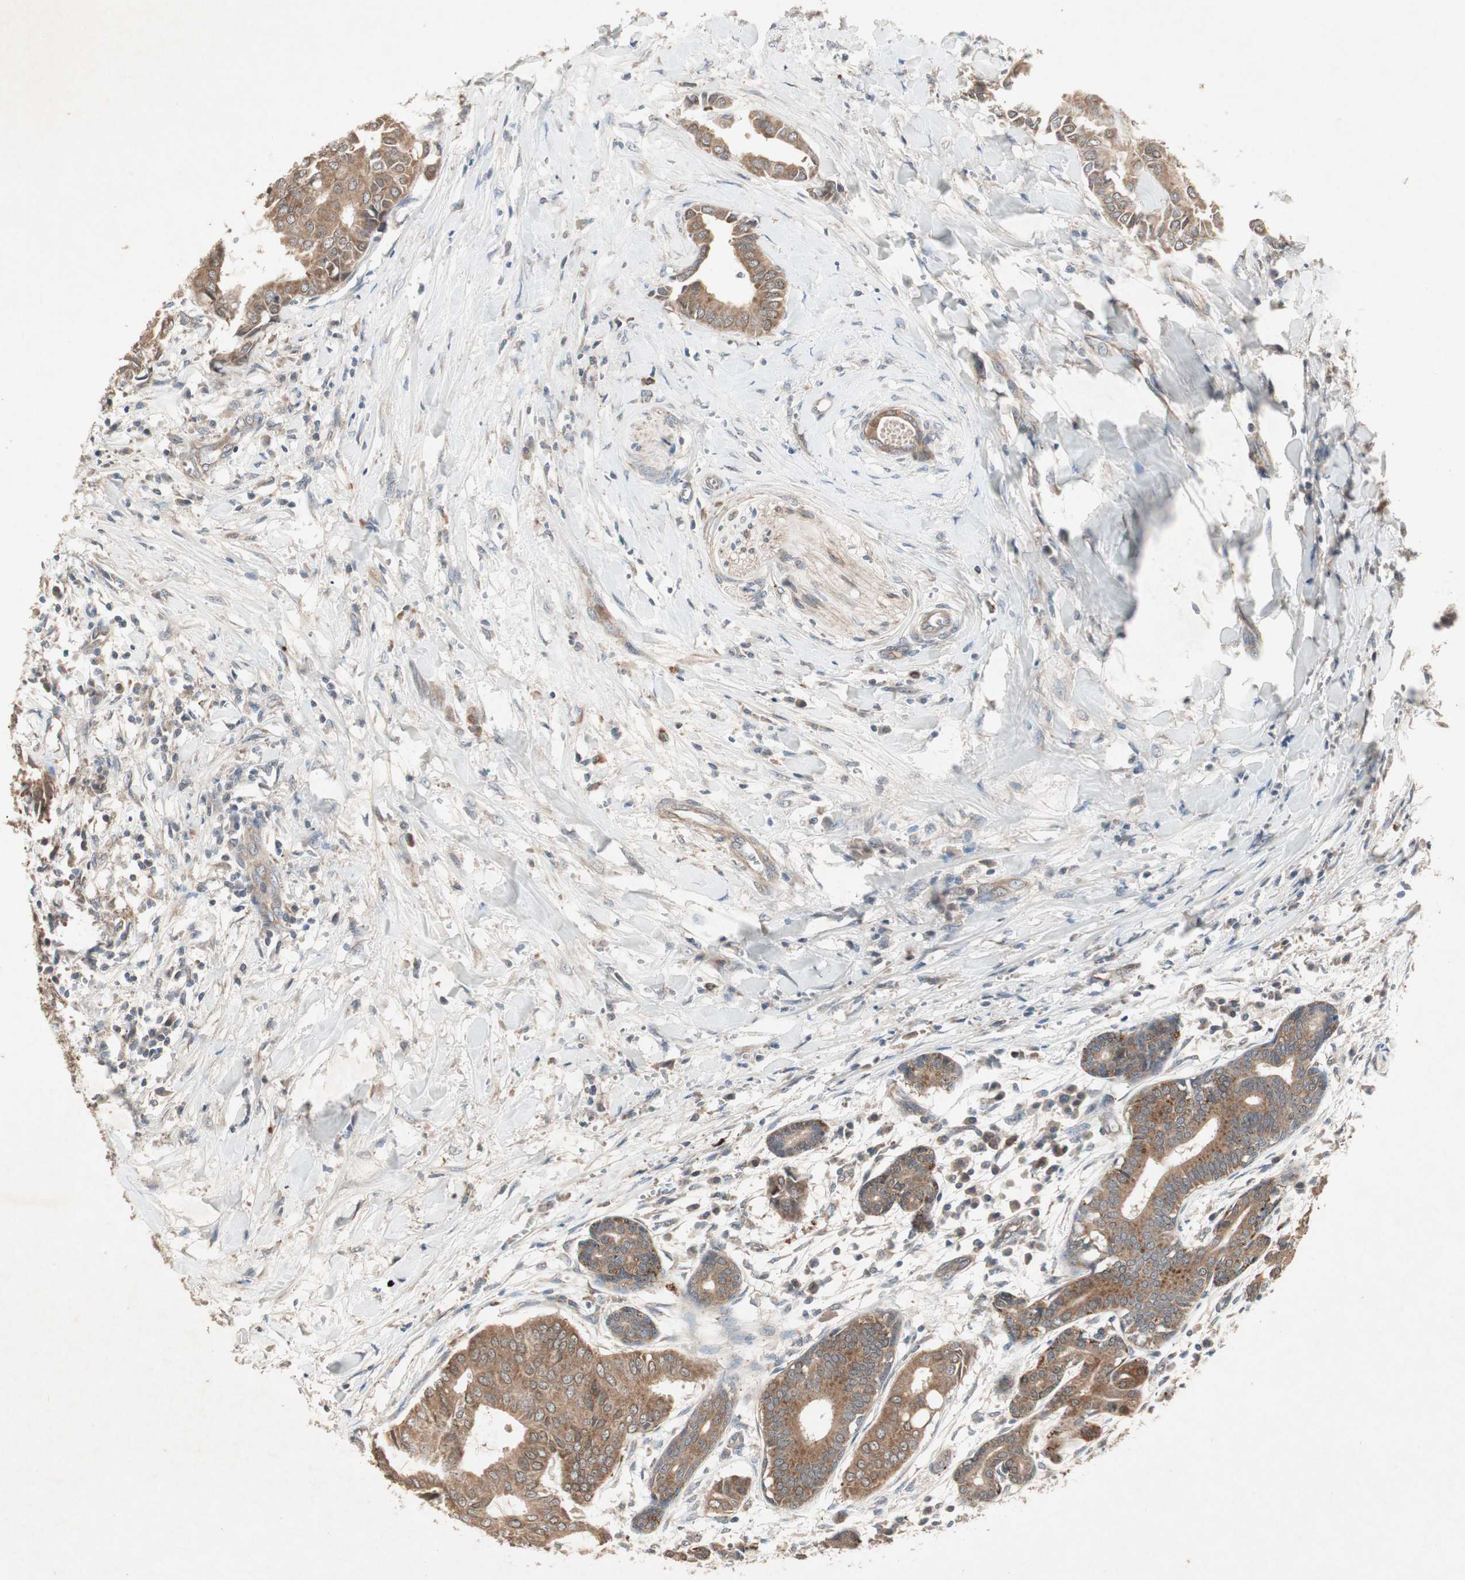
{"staining": {"intensity": "moderate", "quantity": ">75%", "location": "cytoplasmic/membranous"}, "tissue": "head and neck cancer", "cell_type": "Tumor cells", "image_type": "cancer", "snomed": [{"axis": "morphology", "description": "Adenocarcinoma, NOS"}, {"axis": "topography", "description": "Salivary gland"}, {"axis": "topography", "description": "Head-Neck"}], "caption": "Brown immunohistochemical staining in head and neck cancer exhibits moderate cytoplasmic/membranous staining in about >75% of tumor cells.", "gene": "JMJD7-PLA2G4B", "patient": {"sex": "female", "age": 59}}